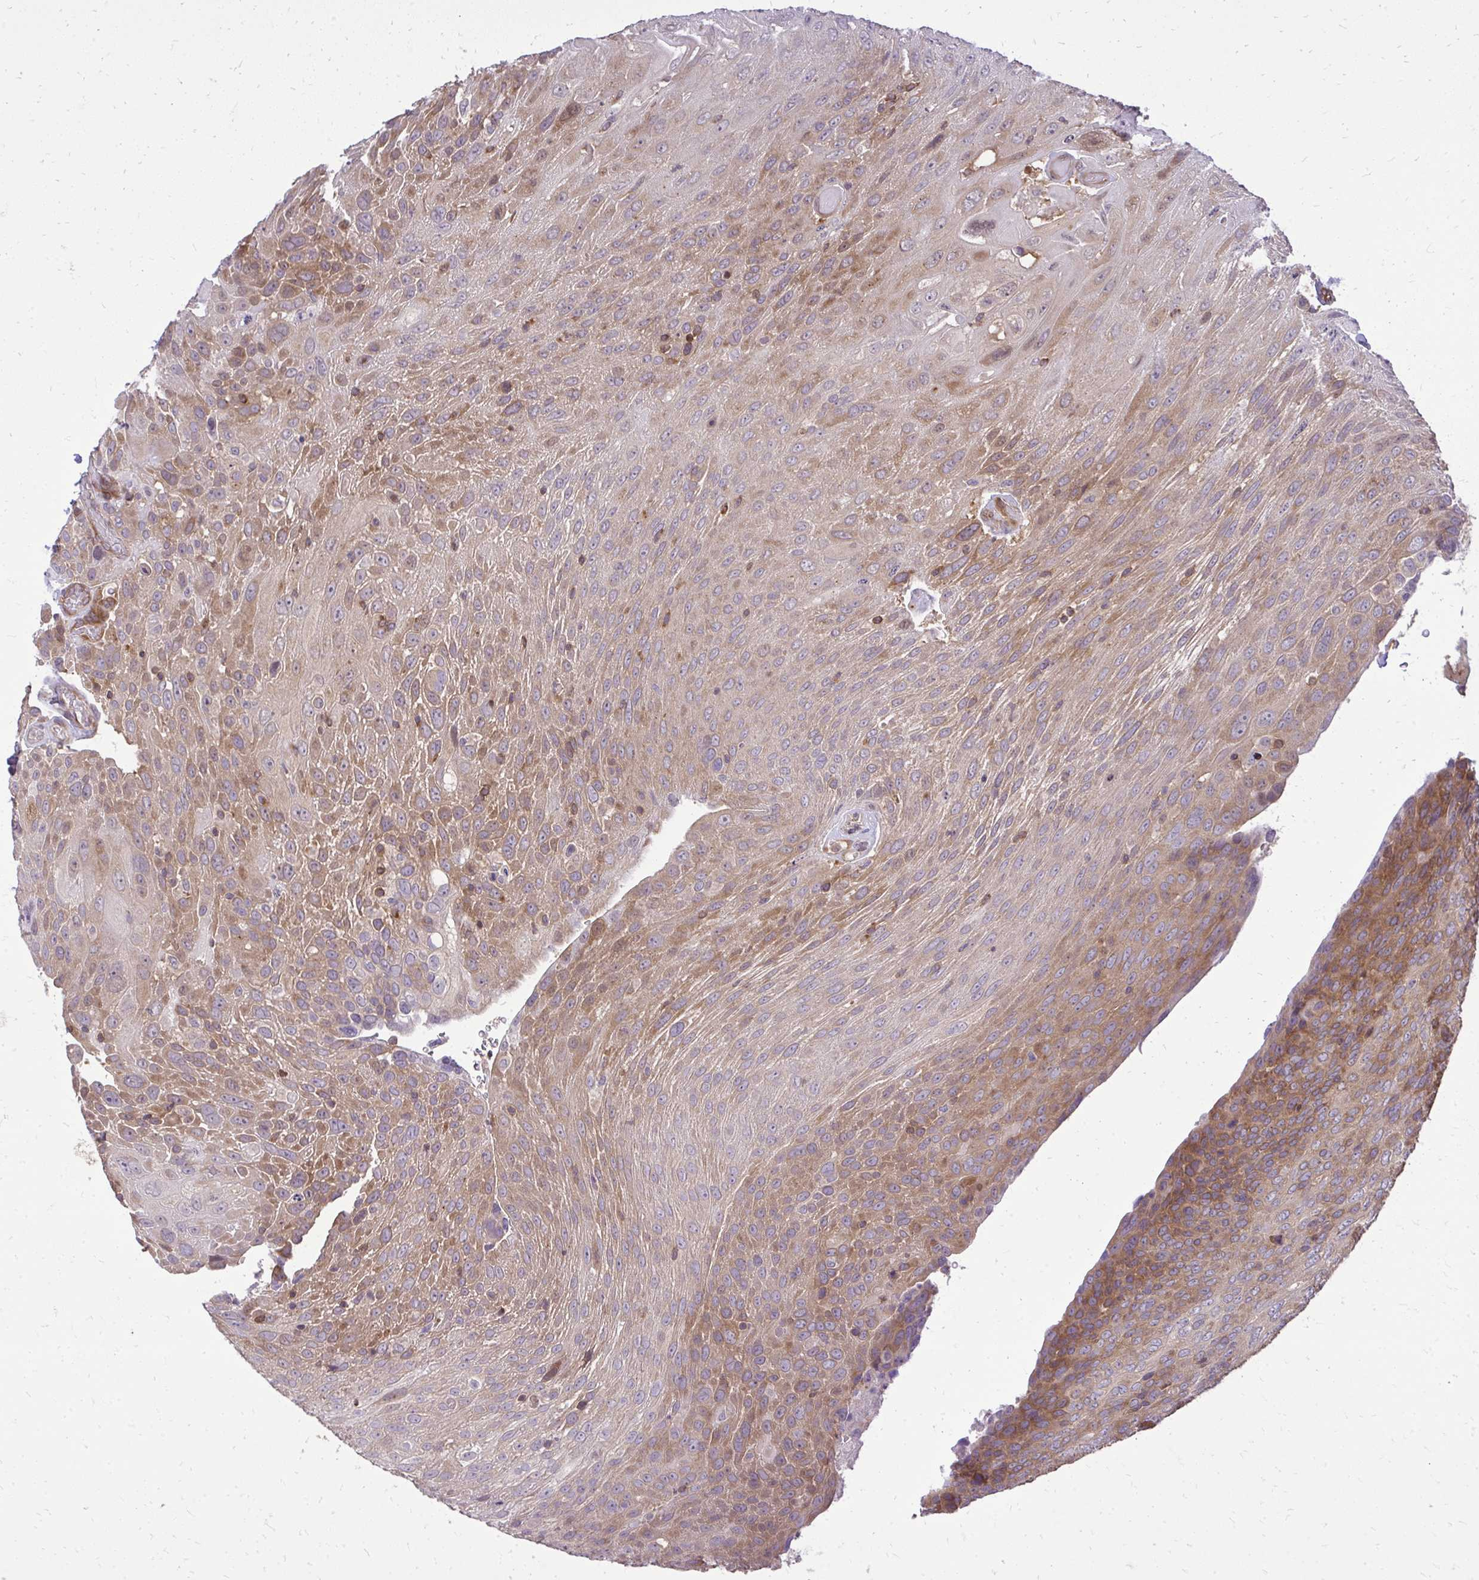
{"staining": {"intensity": "moderate", "quantity": ">75%", "location": "cytoplasmic/membranous"}, "tissue": "urothelial cancer", "cell_type": "Tumor cells", "image_type": "cancer", "snomed": [{"axis": "morphology", "description": "Urothelial carcinoma, High grade"}, {"axis": "topography", "description": "Urinary bladder"}], "caption": "Immunohistochemical staining of human urothelial cancer demonstrates medium levels of moderate cytoplasmic/membranous staining in about >75% of tumor cells. (DAB (3,3'-diaminobenzidine) = brown stain, brightfield microscopy at high magnification).", "gene": "PPP5C", "patient": {"sex": "female", "age": 70}}